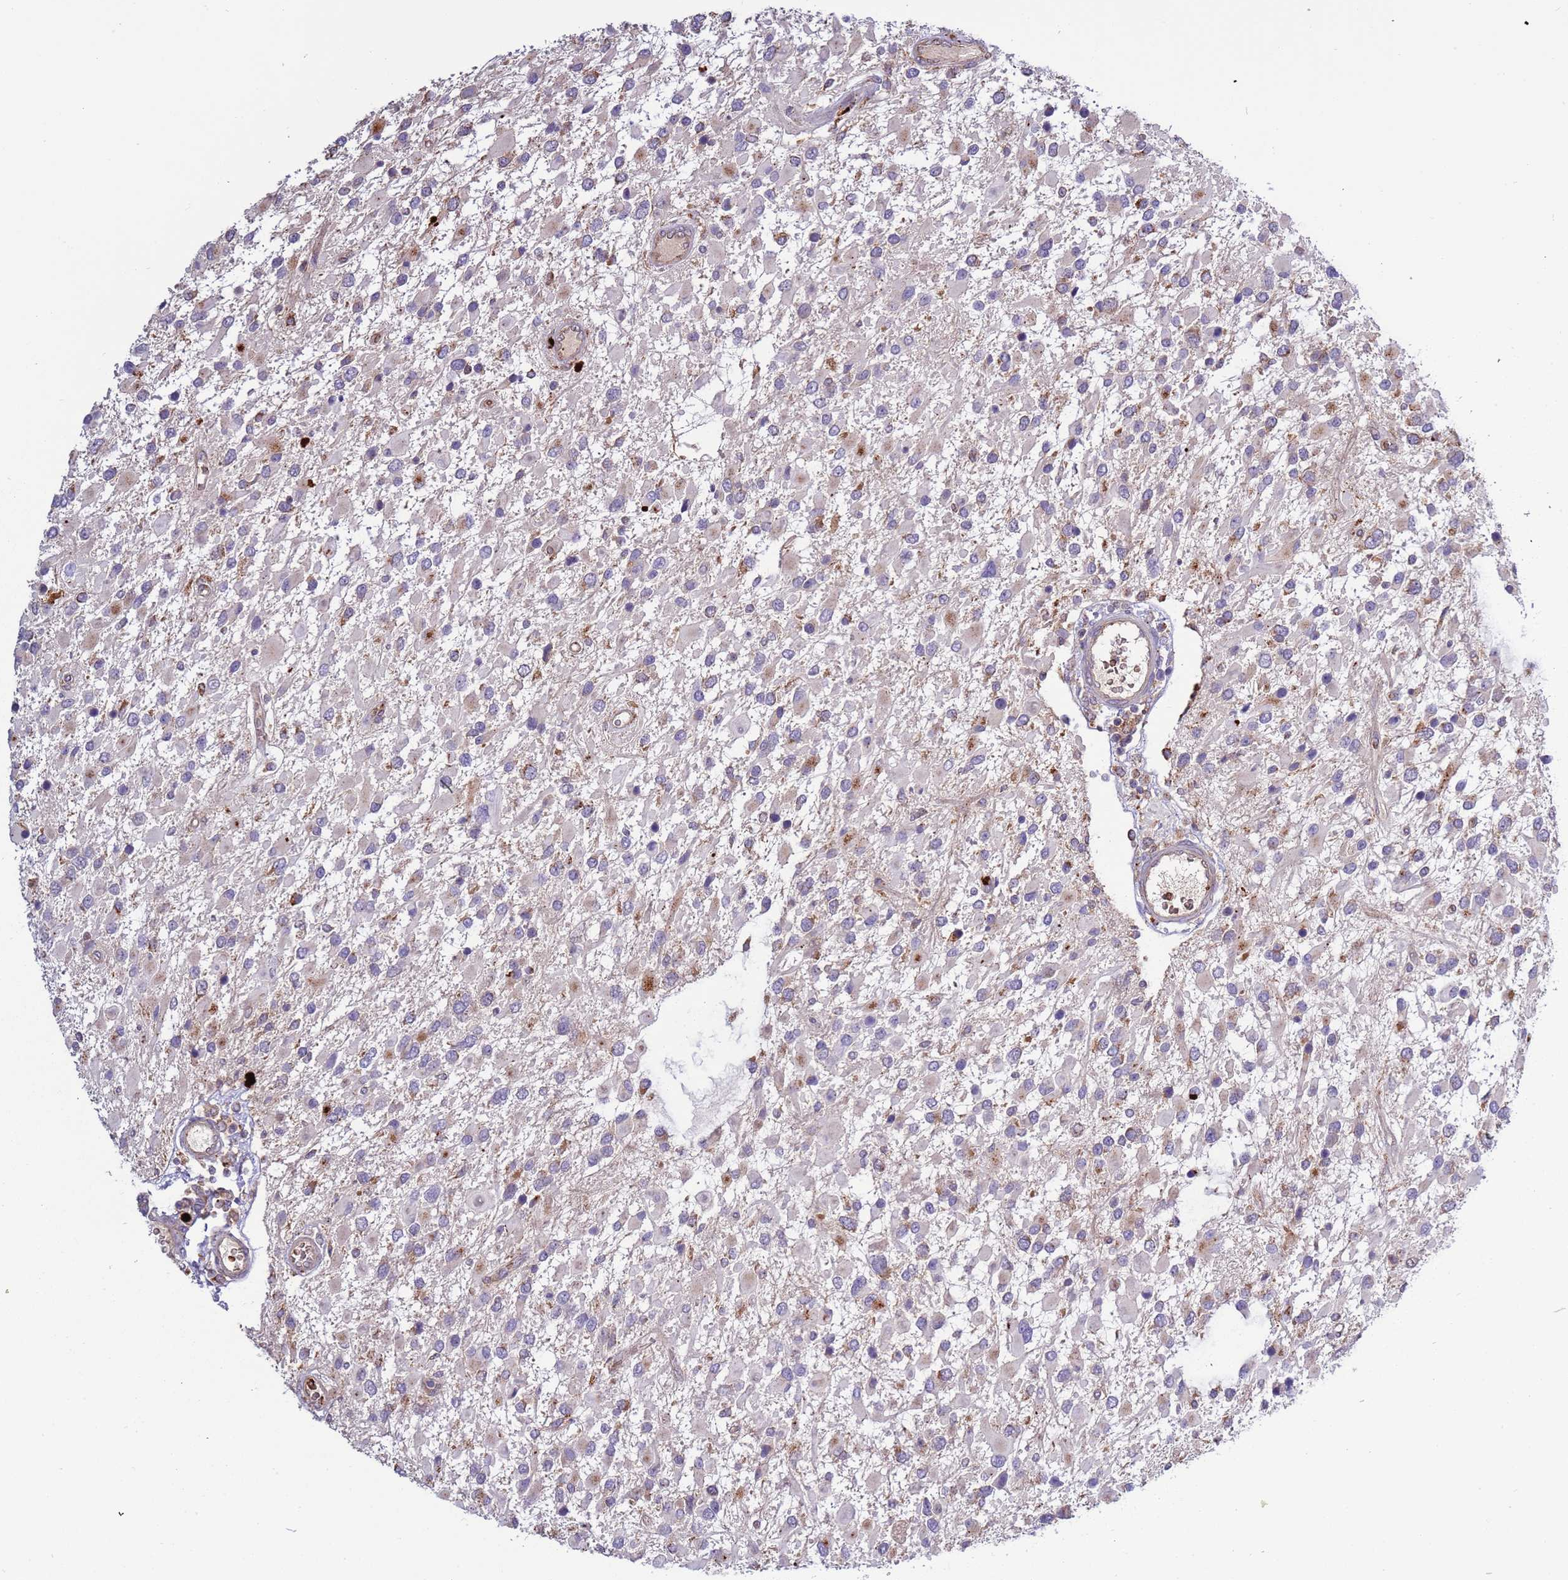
{"staining": {"intensity": "moderate", "quantity": "<25%", "location": "cytoplasmic/membranous"}, "tissue": "glioma", "cell_type": "Tumor cells", "image_type": "cancer", "snomed": [{"axis": "morphology", "description": "Glioma, malignant, High grade"}, {"axis": "topography", "description": "Brain"}], "caption": "Immunohistochemistry image of neoplastic tissue: malignant glioma (high-grade) stained using immunohistochemistry shows low levels of moderate protein expression localized specifically in the cytoplasmic/membranous of tumor cells, appearing as a cytoplasmic/membranous brown color.", "gene": "VPS36", "patient": {"sex": "male", "age": 53}}